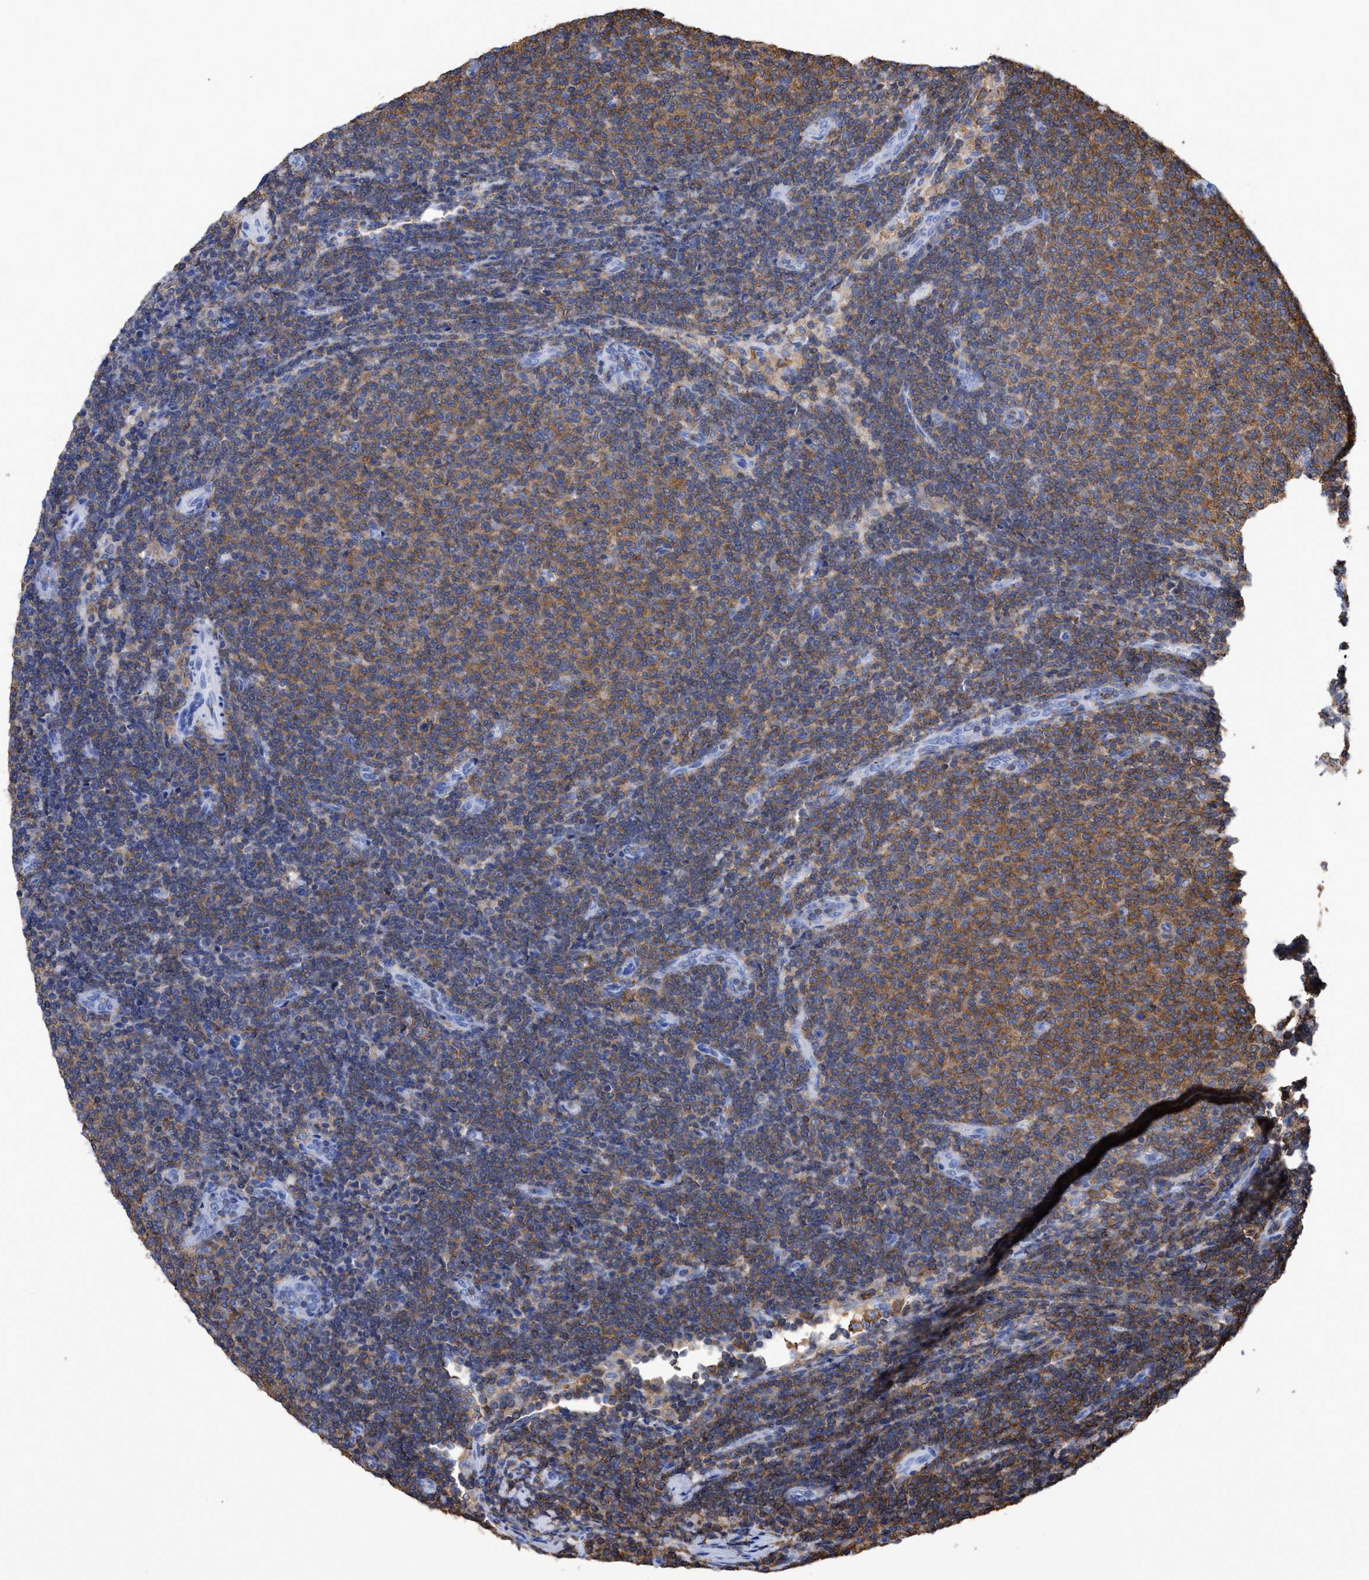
{"staining": {"intensity": "moderate", "quantity": ">75%", "location": "cytoplasmic/membranous"}, "tissue": "lymphoma", "cell_type": "Tumor cells", "image_type": "cancer", "snomed": [{"axis": "morphology", "description": "Malignant lymphoma, non-Hodgkin's type, Low grade"}, {"axis": "topography", "description": "Lymph node"}], "caption": "DAB immunohistochemical staining of human lymphoma reveals moderate cytoplasmic/membranous protein staining in about >75% of tumor cells. (brown staining indicates protein expression, while blue staining denotes nuclei).", "gene": "HCLS1", "patient": {"sex": "male", "age": 66}}